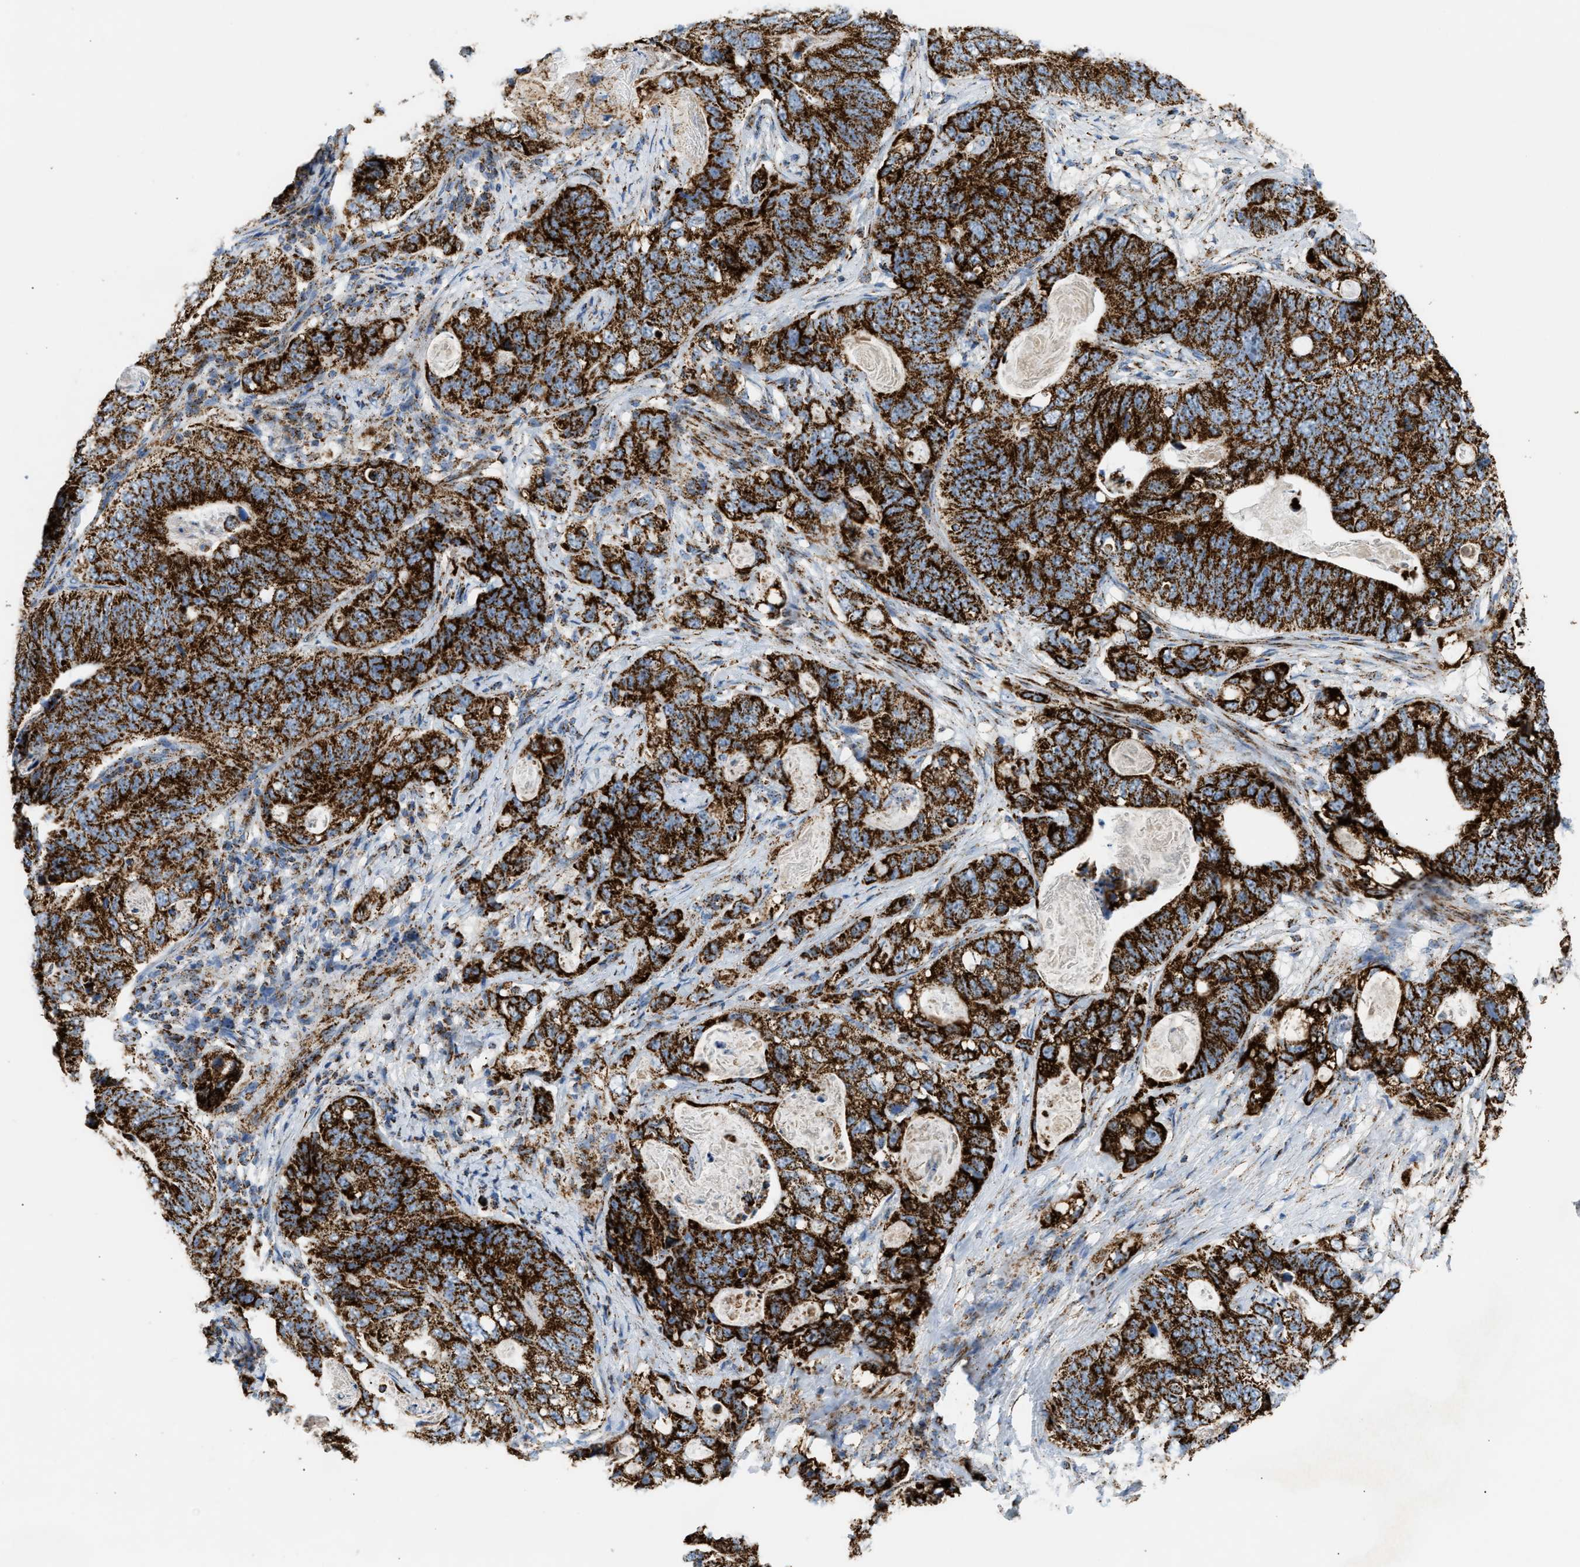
{"staining": {"intensity": "strong", "quantity": ">75%", "location": "cytoplasmic/membranous"}, "tissue": "stomach cancer", "cell_type": "Tumor cells", "image_type": "cancer", "snomed": [{"axis": "morphology", "description": "Normal tissue, NOS"}, {"axis": "morphology", "description": "Adenocarcinoma, NOS"}, {"axis": "topography", "description": "Stomach"}], "caption": "Immunohistochemical staining of human adenocarcinoma (stomach) exhibits strong cytoplasmic/membranous protein staining in about >75% of tumor cells.", "gene": "OGDH", "patient": {"sex": "female", "age": 89}}